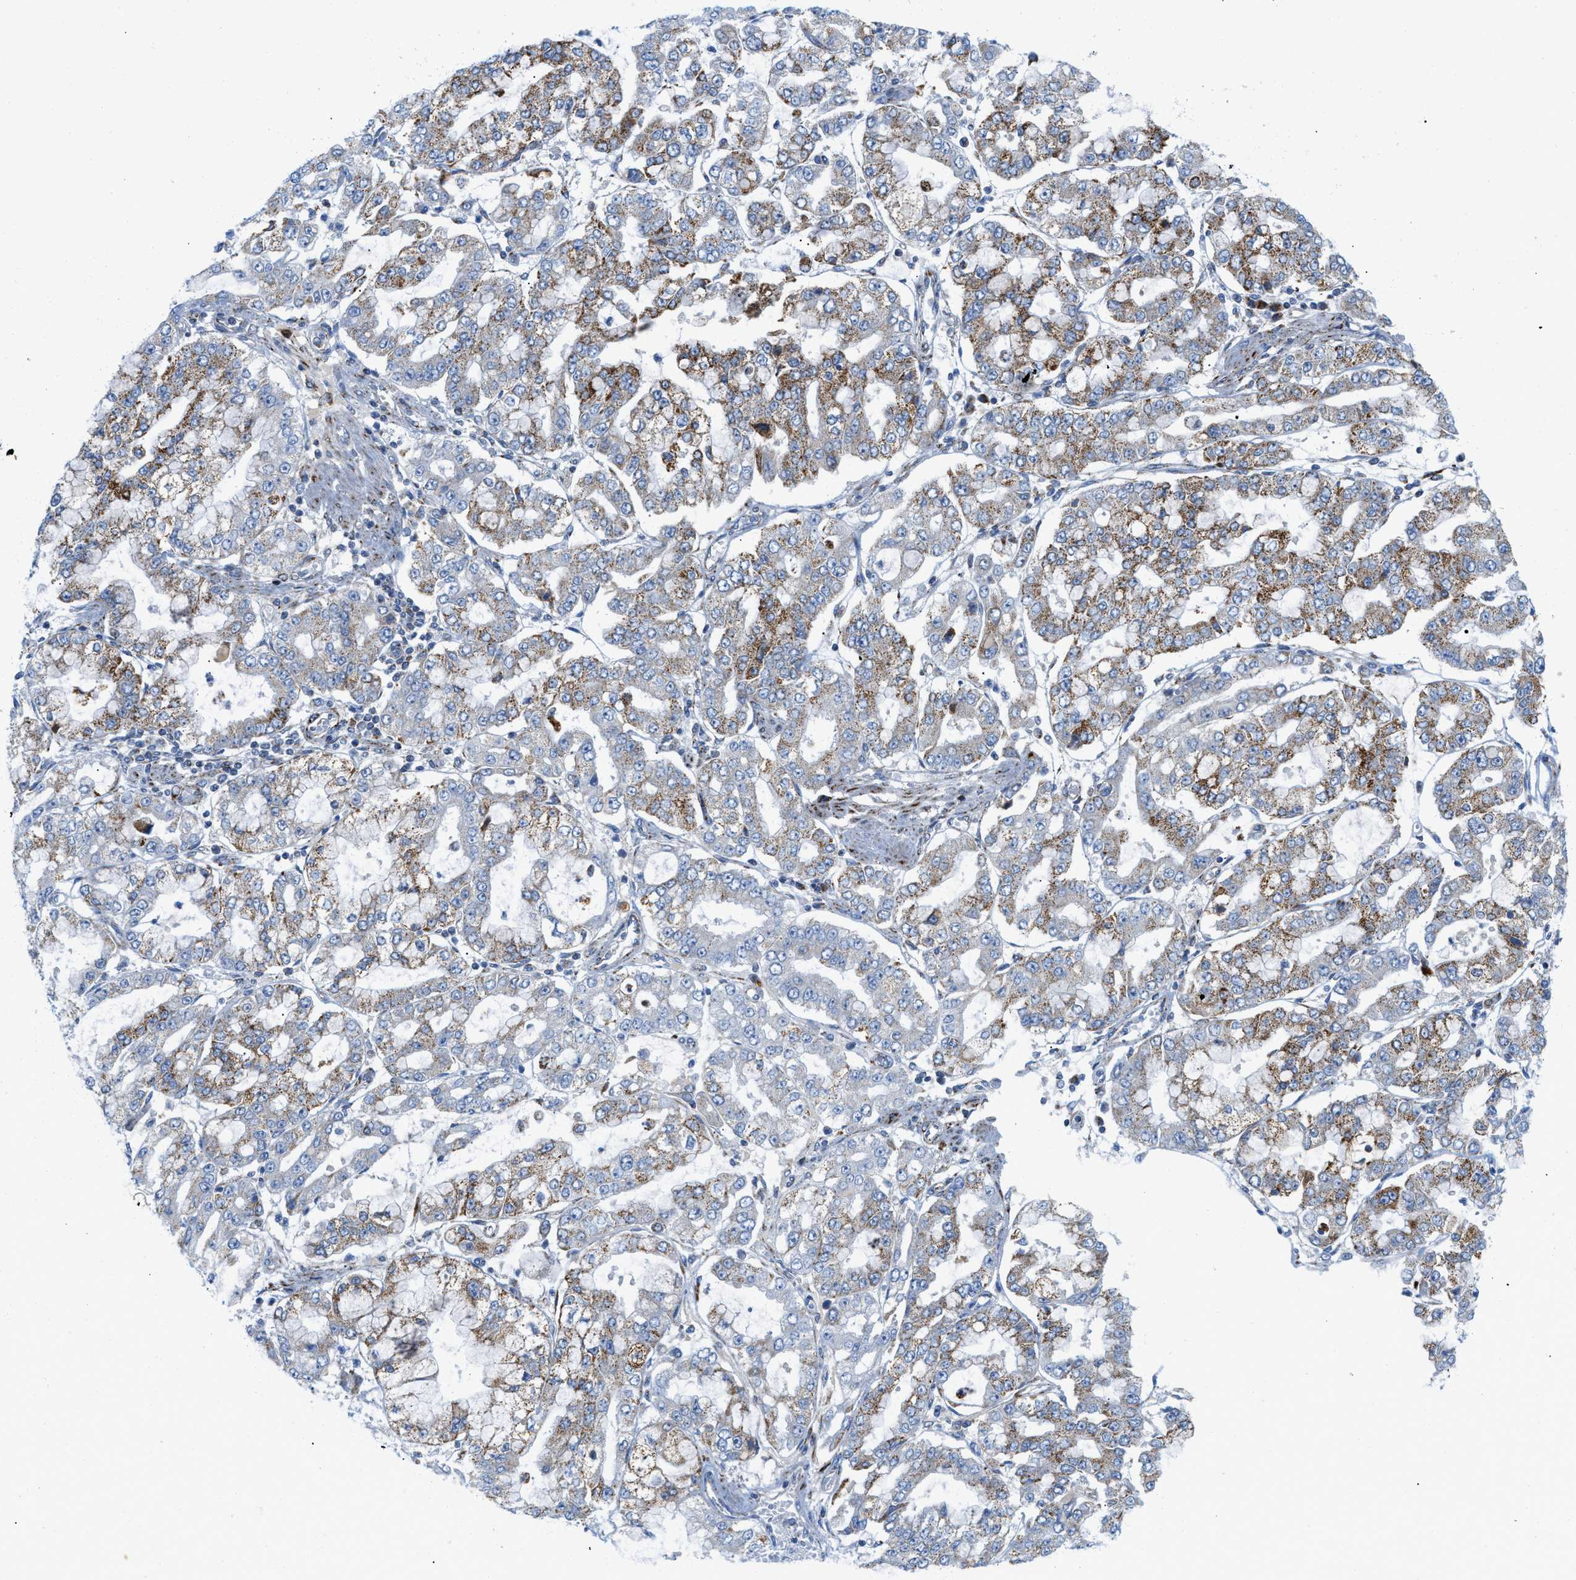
{"staining": {"intensity": "moderate", "quantity": "25%-75%", "location": "cytoplasmic/membranous"}, "tissue": "stomach cancer", "cell_type": "Tumor cells", "image_type": "cancer", "snomed": [{"axis": "morphology", "description": "Adenocarcinoma, NOS"}, {"axis": "topography", "description": "Stomach"}], "caption": "A medium amount of moderate cytoplasmic/membranous expression is identified in approximately 25%-75% of tumor cells in stomach adenocarcinoma tissue. The protein of interest is shown in brown color, while the nuclei are stained blue.", "gene": "RBBP9", "patient": {"sex": "male", "age": 76}}